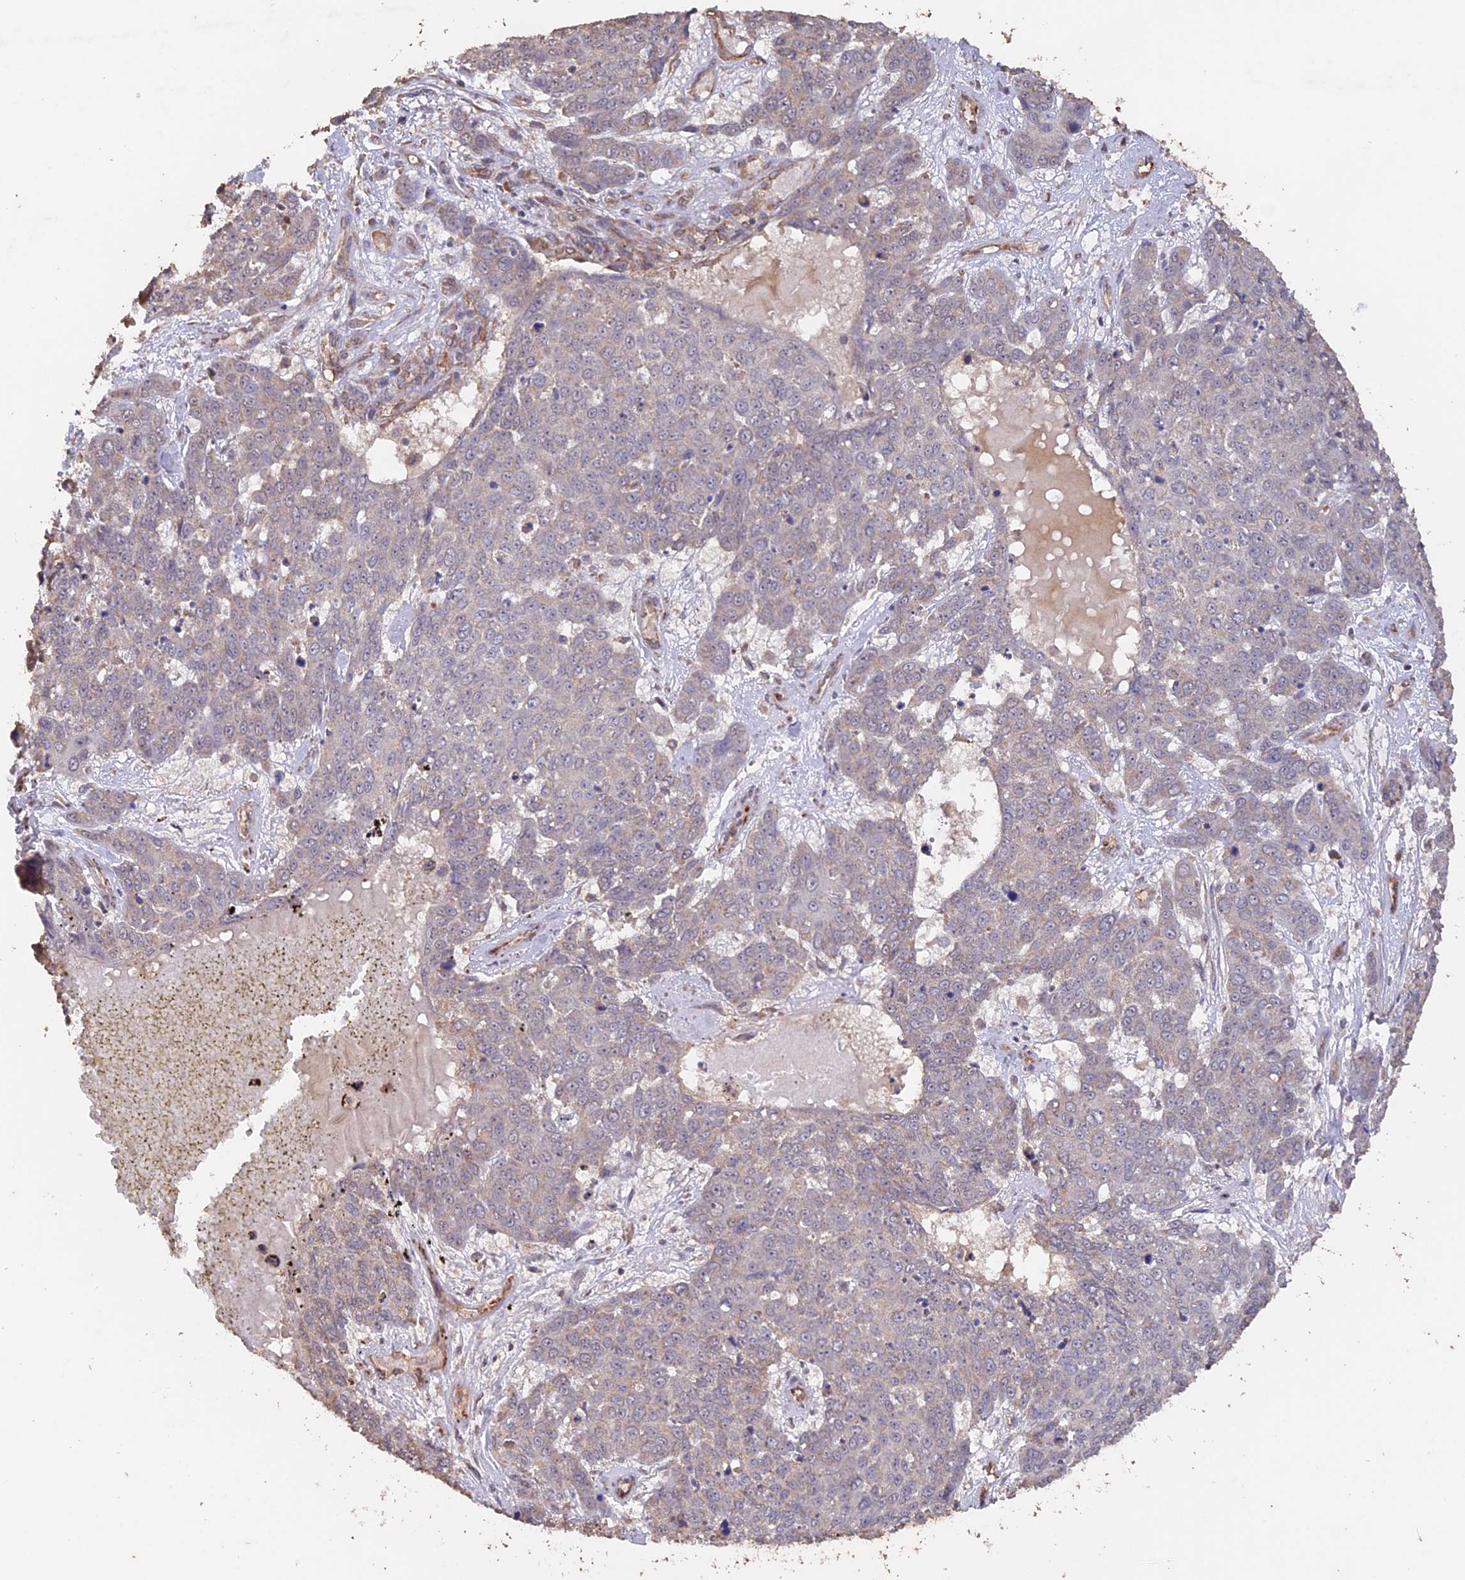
{"staining": {"intensity": "negative", "quantity": "none", "location": "none"}, "tissue": "skin cancer", "cell_type": "Tumor cells", "image_type": "cancer", "snomed": [{"axis": "morphology", "description": "Squamous cell carcinoma, NOS"}, {"axis": "topography", "description": "Skin"}], "caption": "An IHC photomicrograph of skin cancer (squamous cell carcinoma) is shown. There is no staining in tumor cells of skin cancer (squamous cell carcinoma).", "gene": "LAYN", "patient": {"sex": "male", "age": 71}}